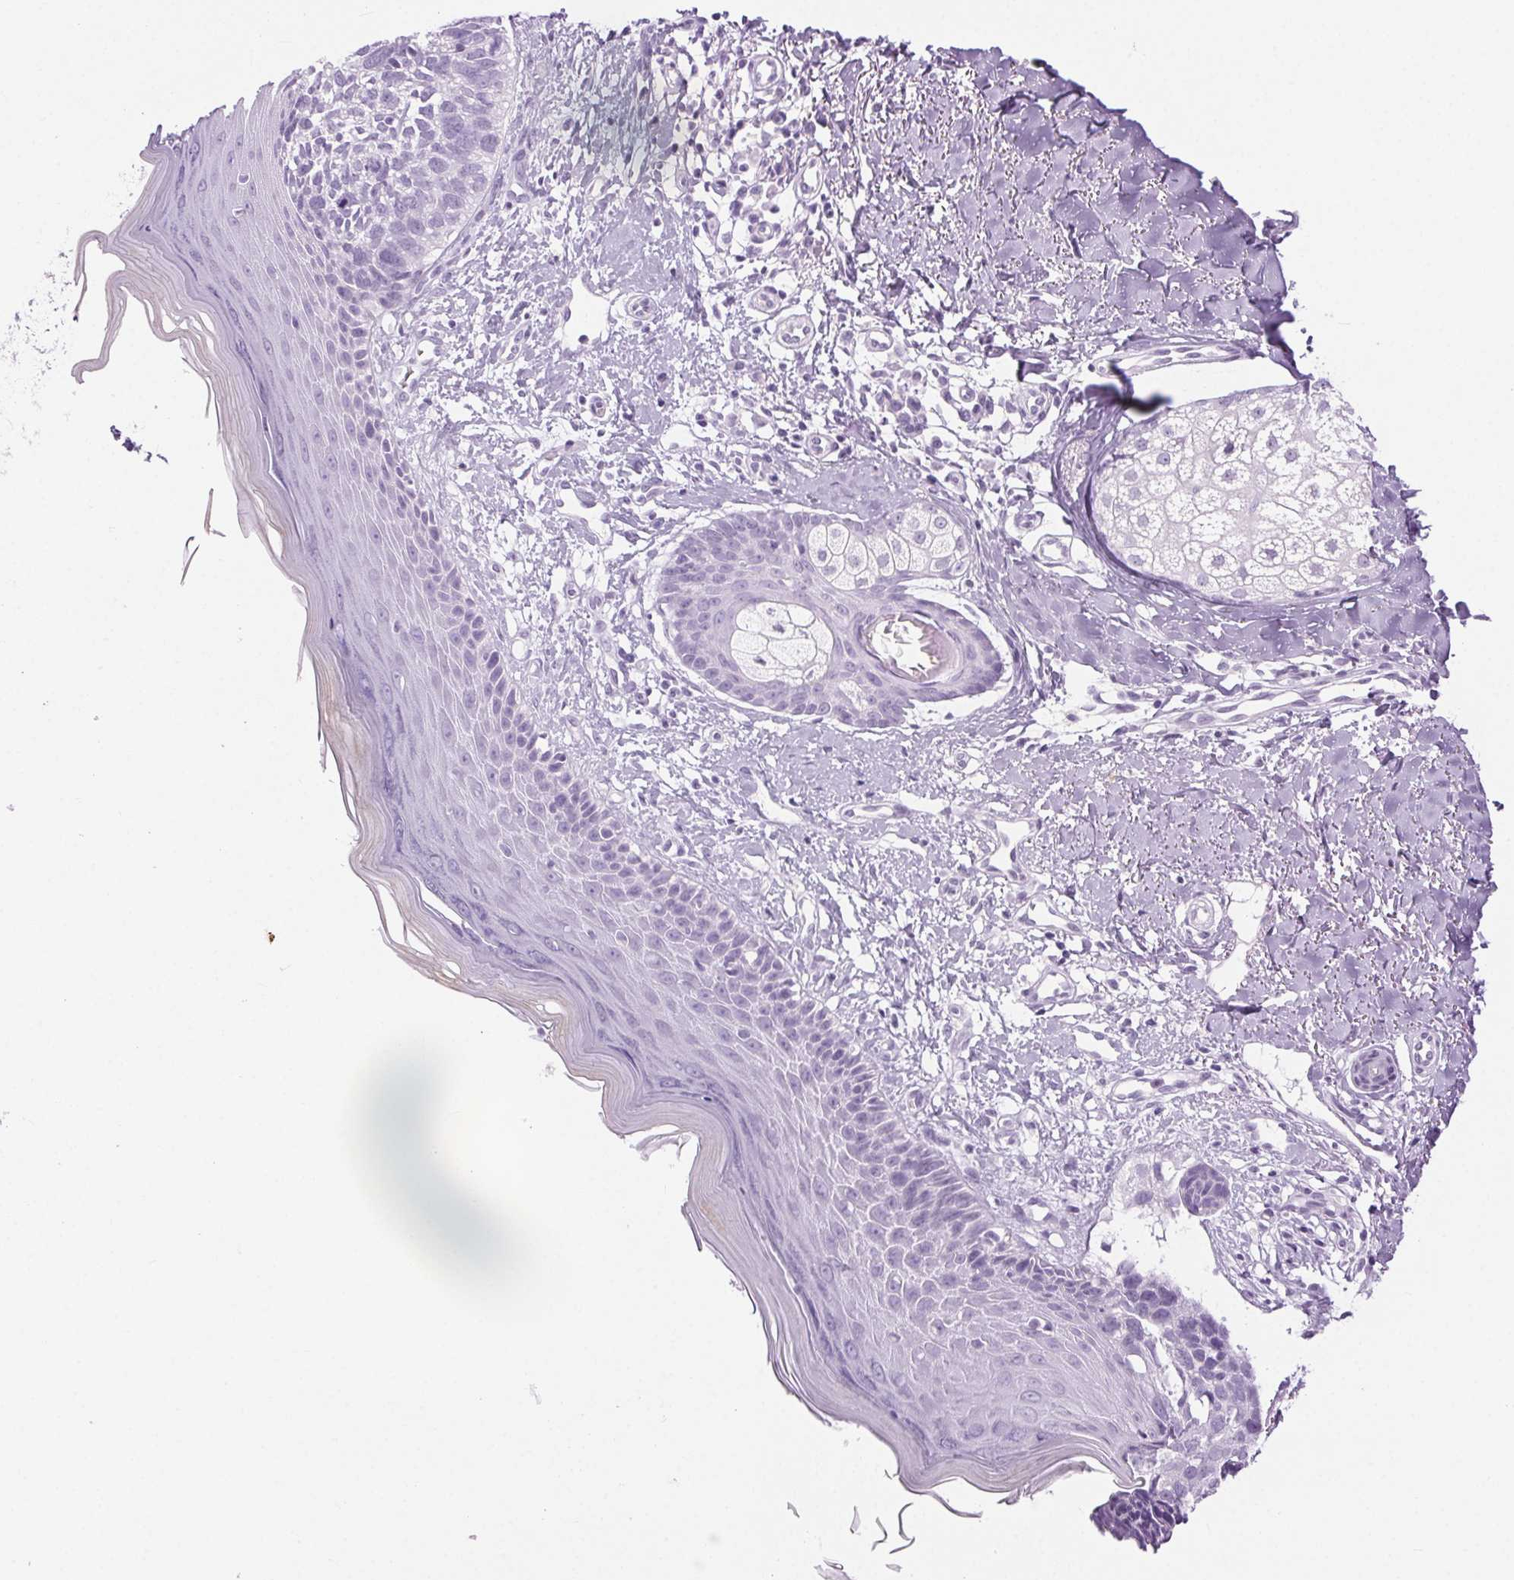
{"staining": {"intensity": "negative", "quantity": "none", "location": "none"}, "tissue": "skin cancer", "cell_type": "Tumor cells", "image_type": "cancer", "snomed": [{"axis": "morphology", "description": "Basal cell carcinoma"}, {"axis": "topography", "description": "Skin"}], "caption": "The image demonstrates no significant staining in tumor cells of skin basal cell carcinoma.", "gene": "BEND2", "patient": {"sex": "female", "age": 45}}